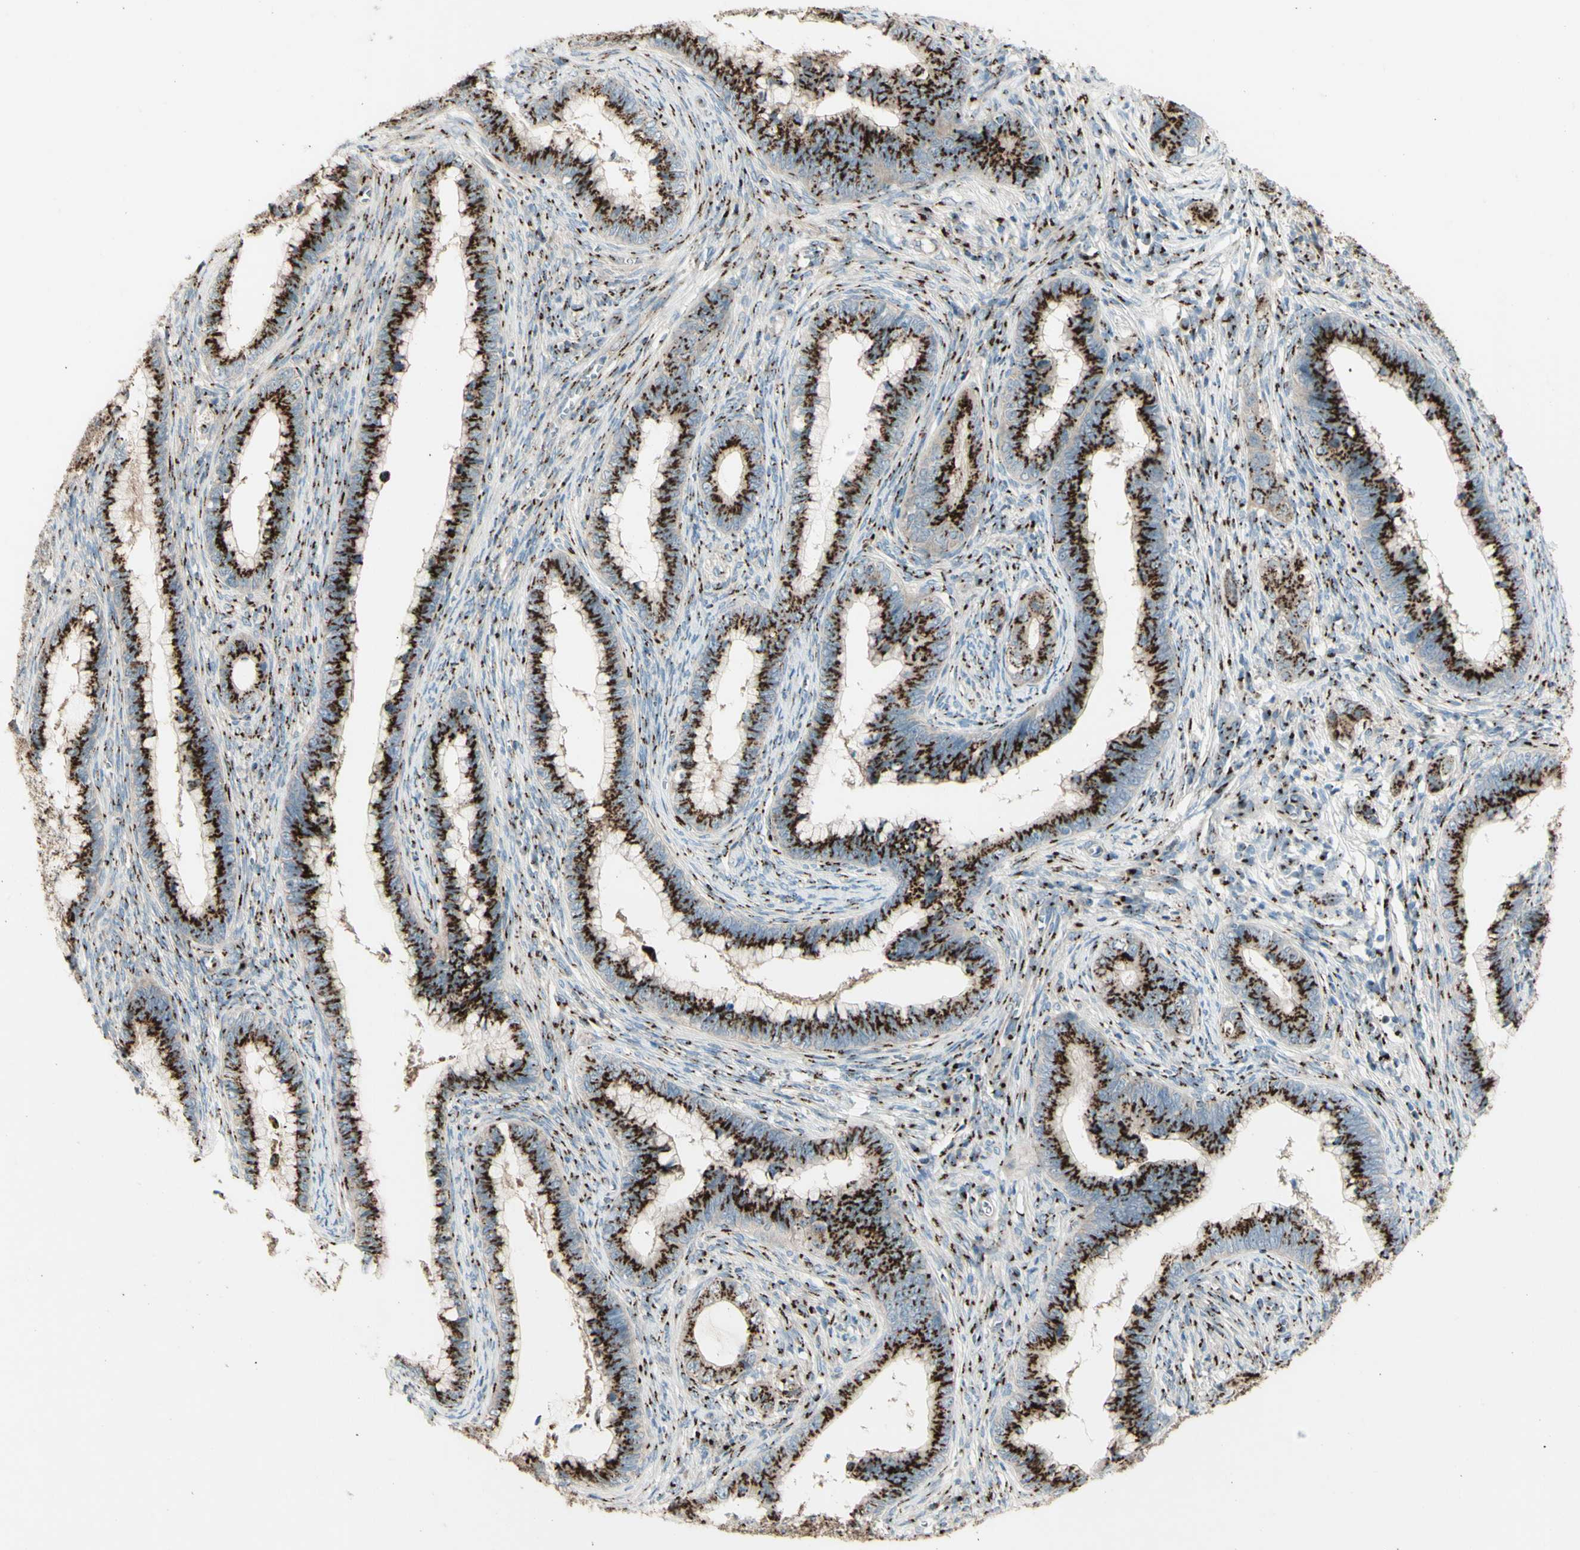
{"staining": {"intensity": "strong", "quantity": ">75%", "location": "cytoplasmic/membranous"}, "tissue": "cervical cancer", "cell_type": "Tumor cells", "image_type": "cancer", "snomed": [{"axis": "morphology", "description": "Adenocarcinoma, NOS"}, {"axis": "topography", "description": "Cervix"}], "caption": "Approximately >75% of tumor cells in human cervical cancer exhibit strong cytoplasmic/membranous protein positivity as visualized by brown immunohistochemical staining.", "gene": "BPNT2", "patient": {"sex": "female", "age": 44}}